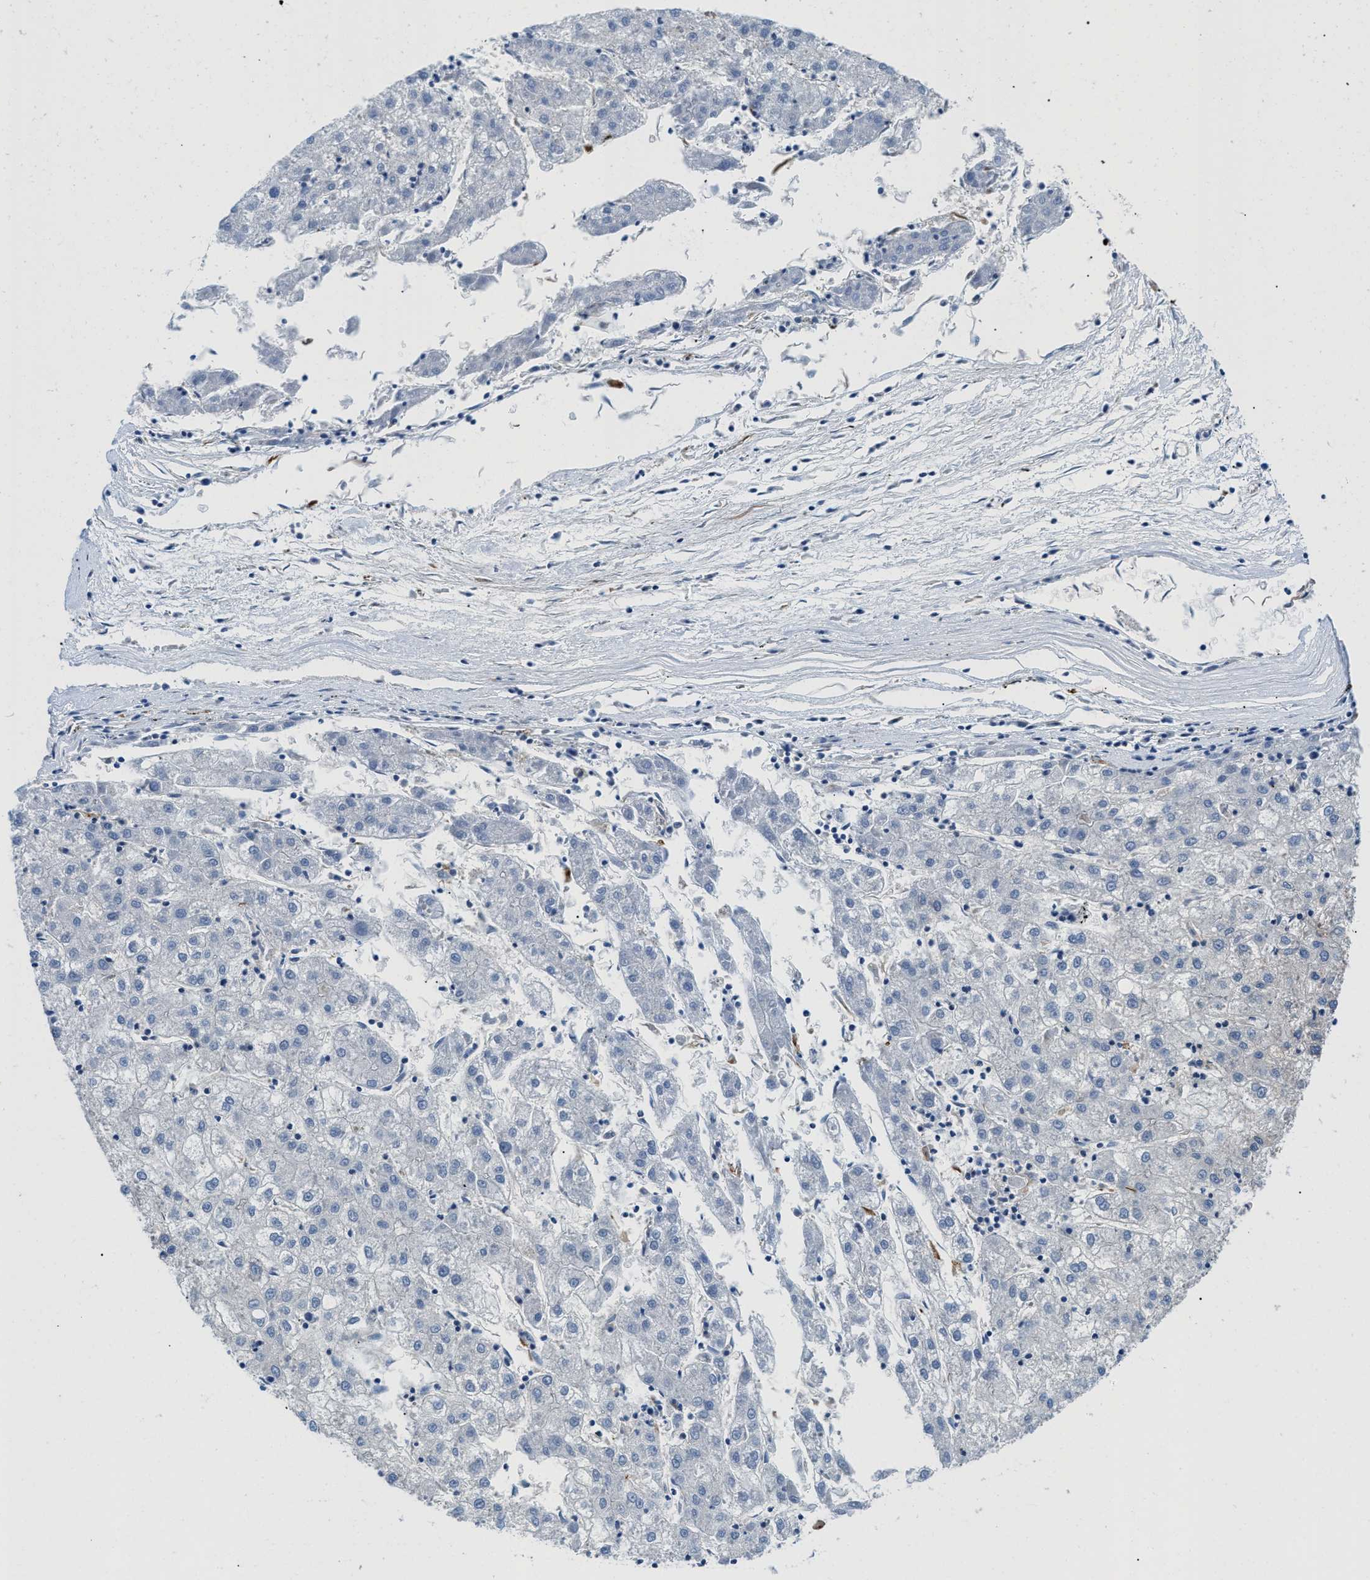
{"staining": {"intensity": "negative", "quantity": "none", "location": "none"}, "tissue": "liver cancer", "cell_type": "Tumor cells", "image_type": "cancer", "snomed": [{"axis": "morphology", "description": "Carcinoma, Hepatocellular, NOS"}, {"axis": "topography", "description": "Liver"}], "caption": "There is no significant positivity in tumor cells of liver cancer (hepatocellular carcinoma).", "gene": "HSD17B12", "patient": {"sex": "male", "age": 72}}